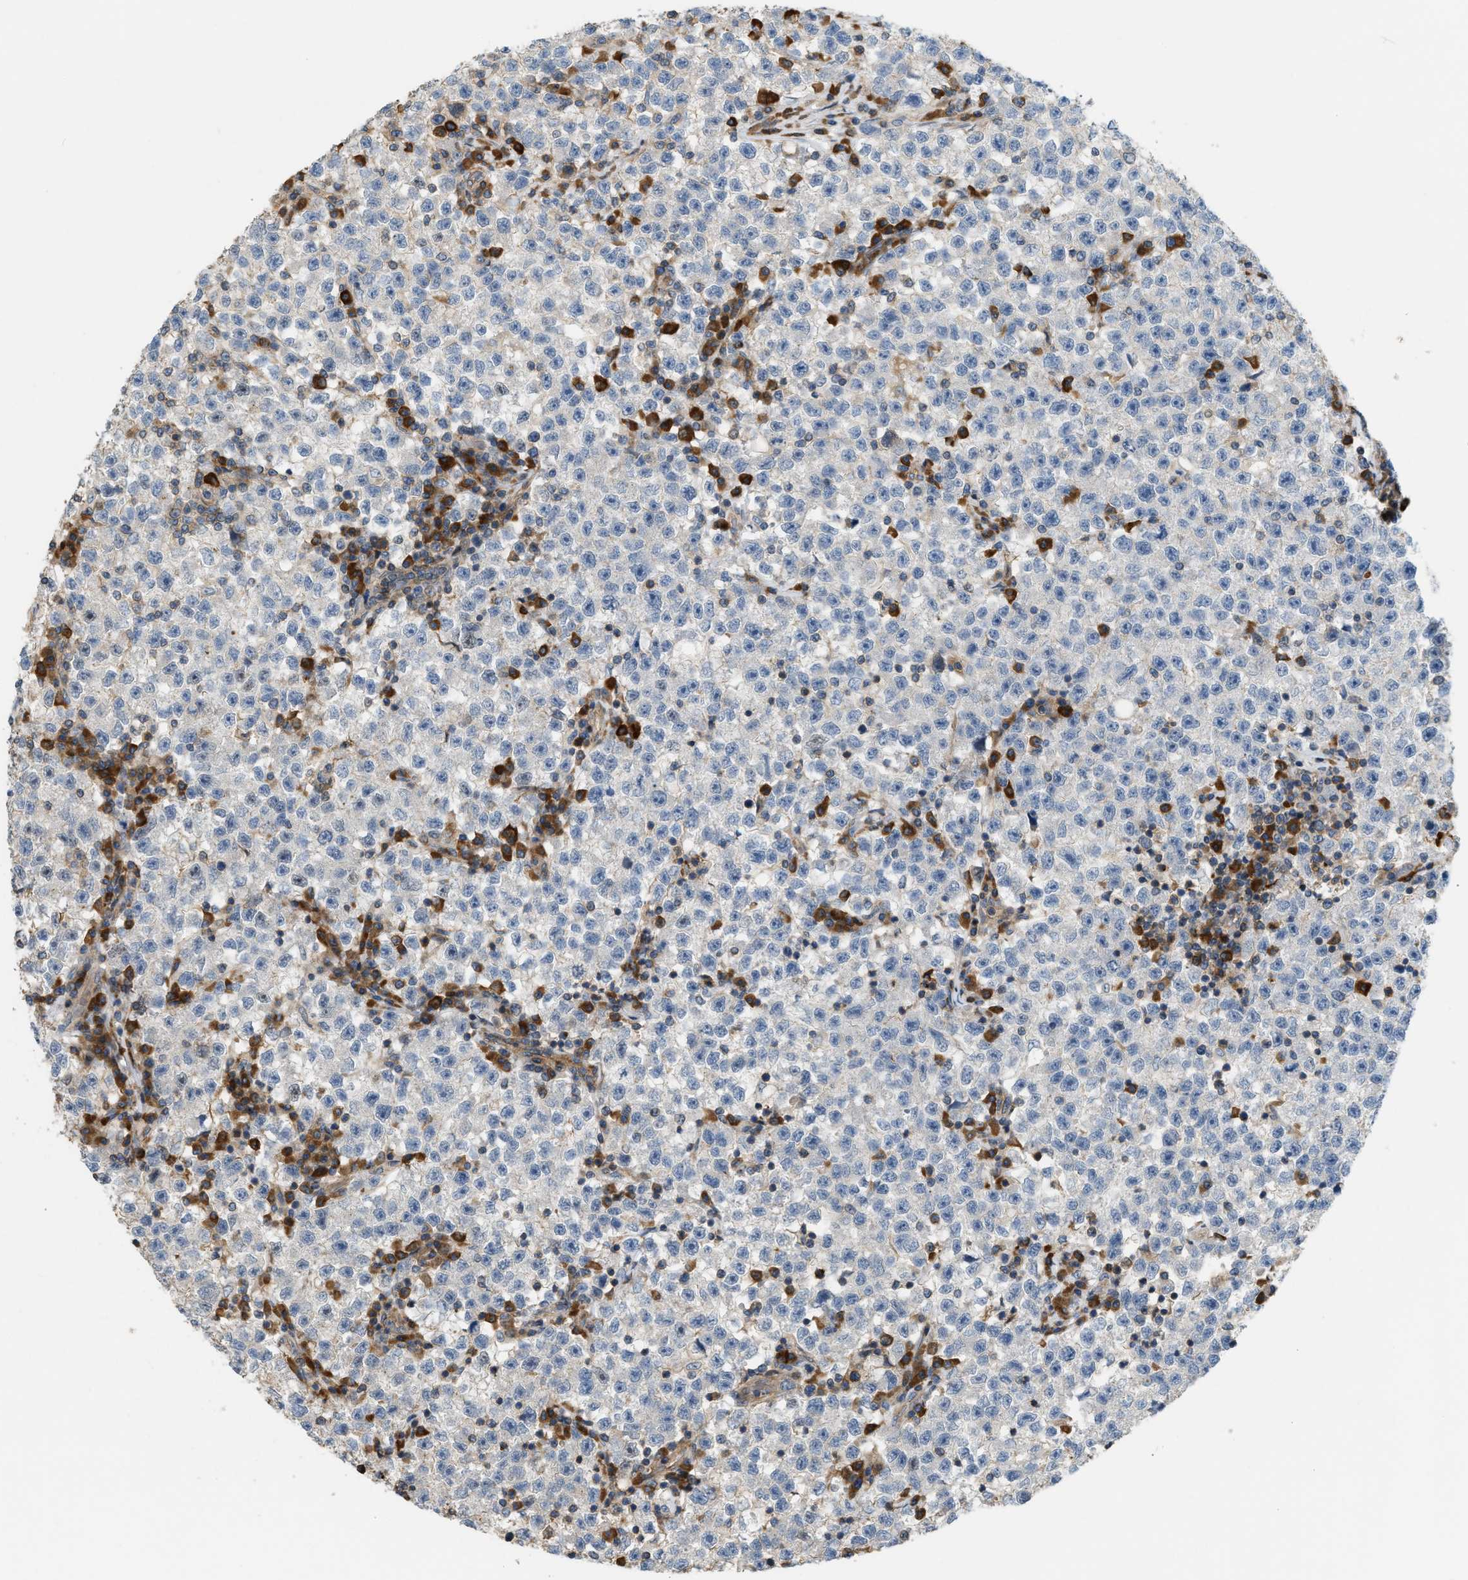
{"staining": {"intensity": "negative", "quantity": "none", "location": "none"}, "tissue": "testis cancer", "cell_type": "Tumor cells", "image_type": "cancer", "snomed": [{"axis": "morphology", "description": "Seminoma, NOS"}, {"axis": "topography", "description": "Testis"}], "caption": "Seminoma (testis) was stained to show a protein in brown. There is no significant expression in tumor cells.", "gene": "BTN3A2", "patient": {"sex": "male", "age": 22}}